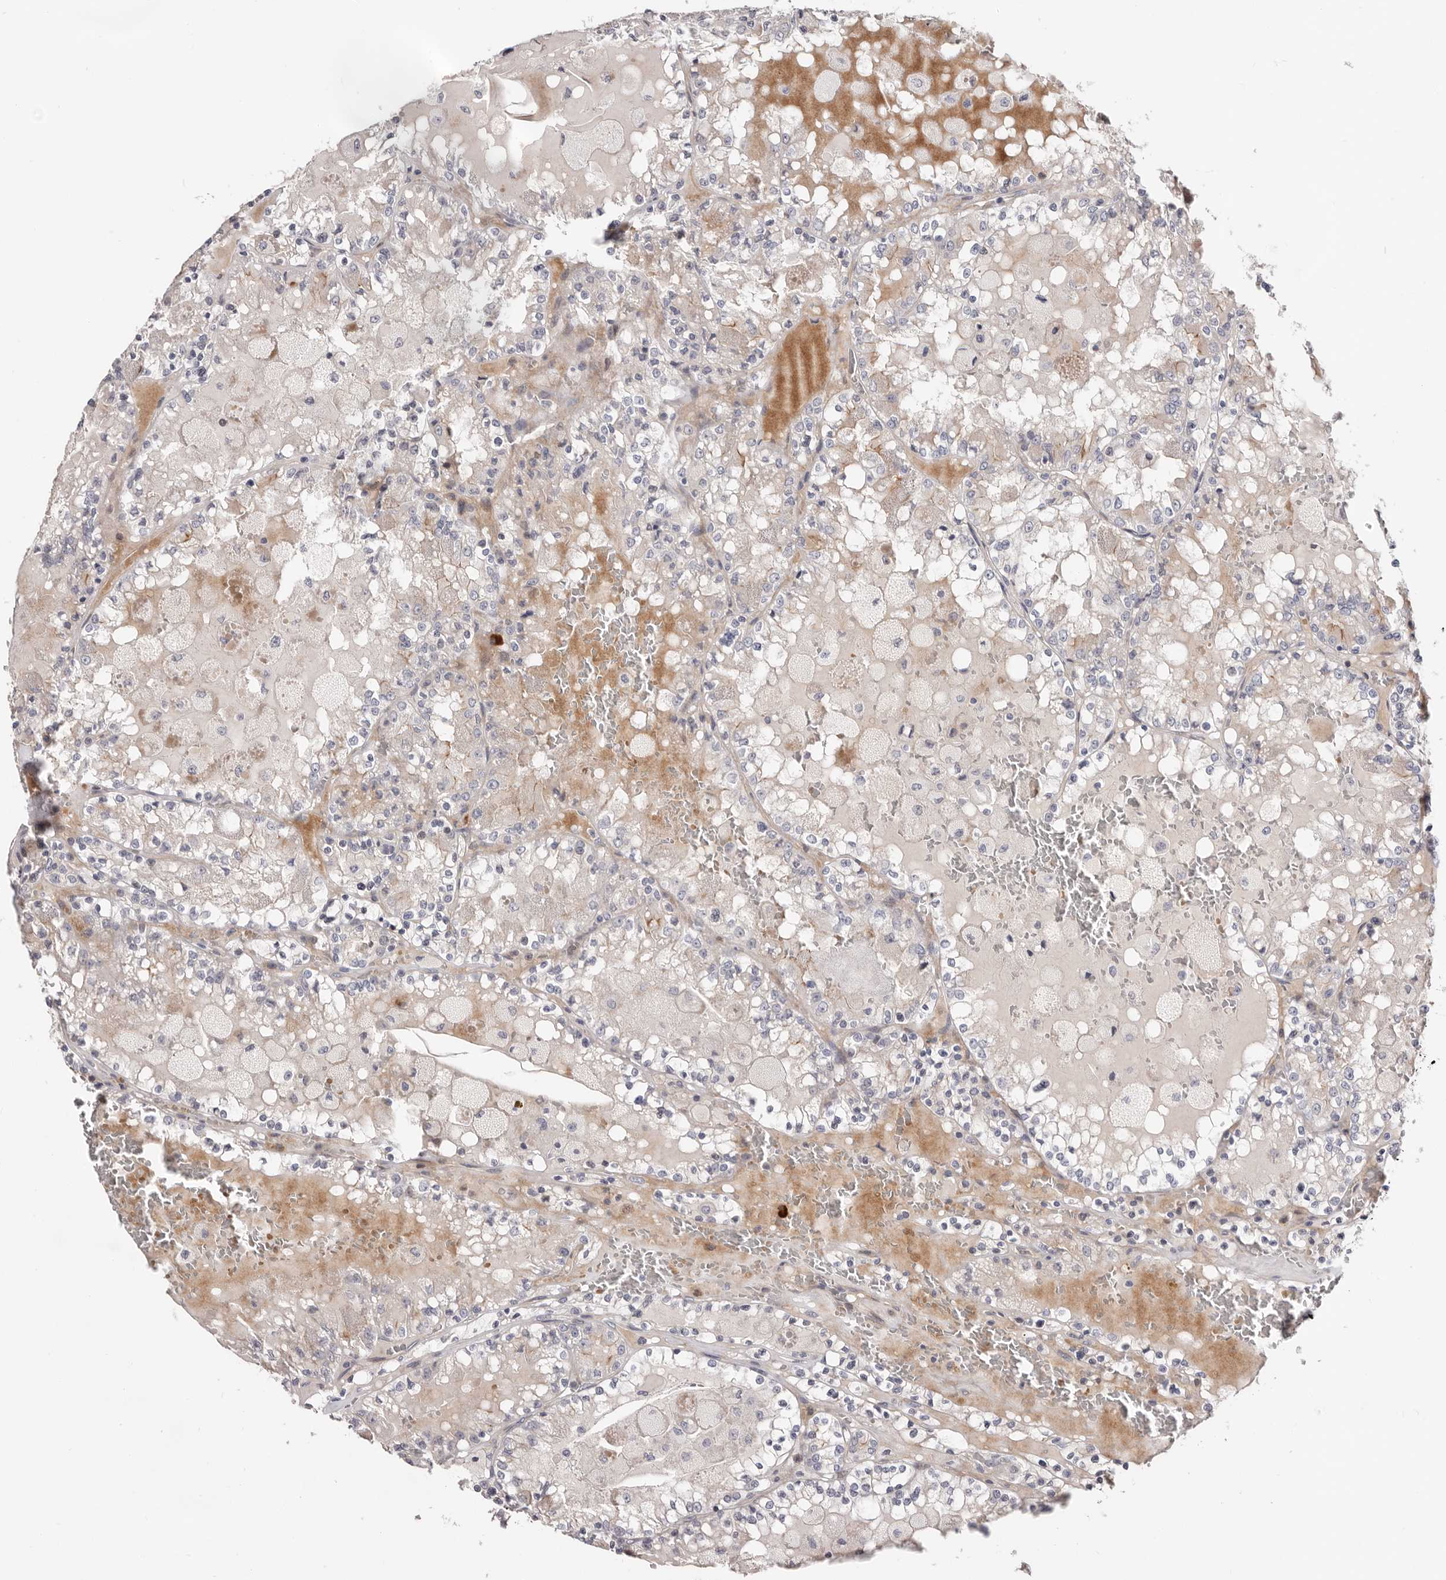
{"staining": {"intensity": "negative", "quantity": "none", "location": "none"}, "tissue": "renal cancer", "cell_type": "Tumor cells", "image_type": "cancer", "snomed": [{"axis": "morphology", "description": "Adenocarcinoma, NOS"}, {"axis": "topography", "description": "Kidney"}], "caption": "Protein analysis of renal cancer demonstrates no significant staining in tumor cells.", "gene": "USH1C", "patient": {"sex": "female", "age": 56}}